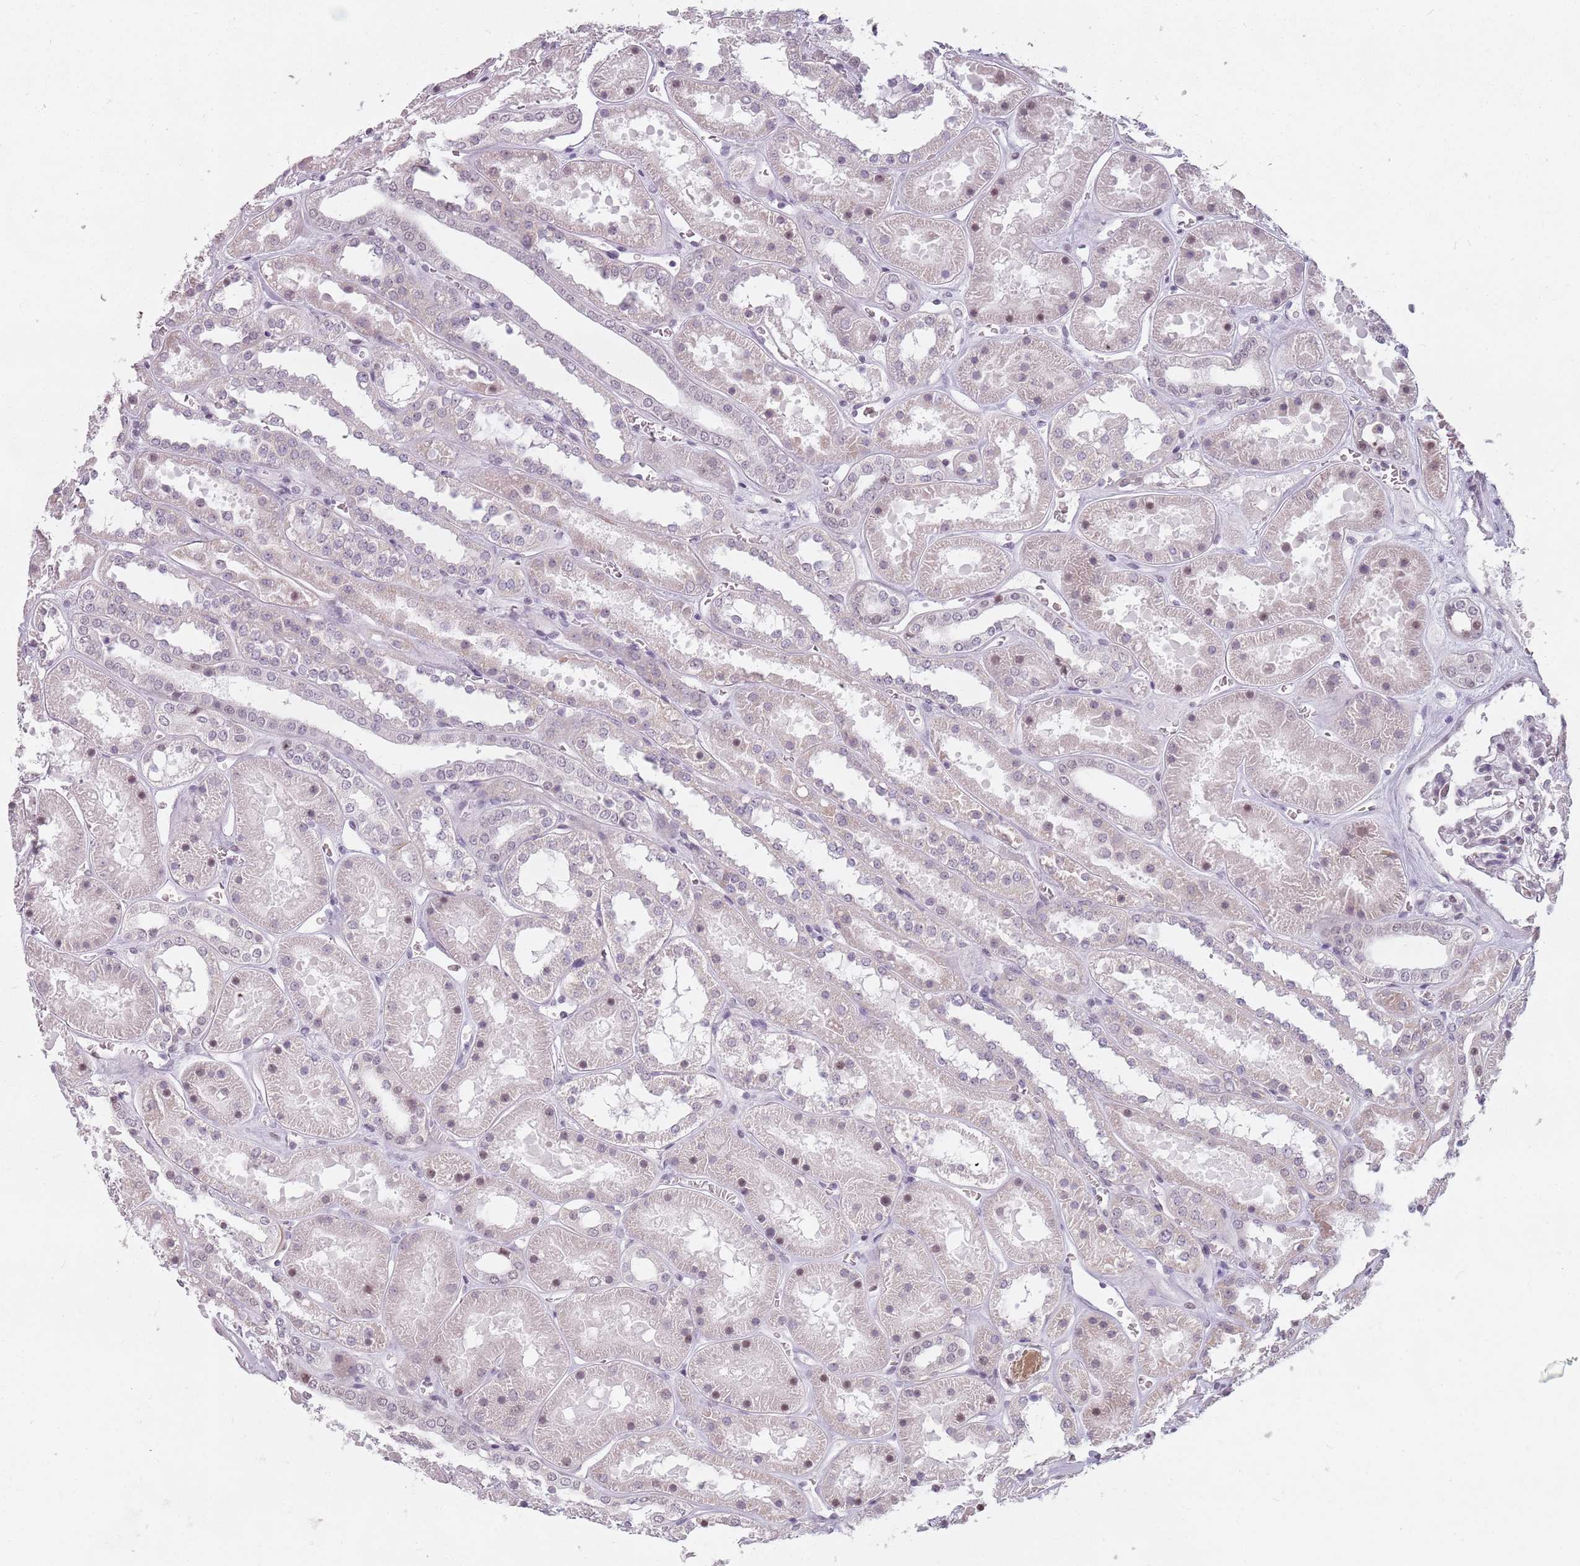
{"staining": {"intensity": "weak", "quantity": "<25%", "location": "nuclear"}, "tissue": "kidney", "cell_type": "Cells in glomeruli", "image_type": "normal", "snomed": [{"axis": "morphology", "description": "Normal tissue, NOS"}, {"axis": "topography", "description": "Kidney"}], "caption": "The image displays no significant positivity in cells in glomeruli of kidney.", "gene": "PTCHD1", "patient": {"sex": "female", "age": 41}}